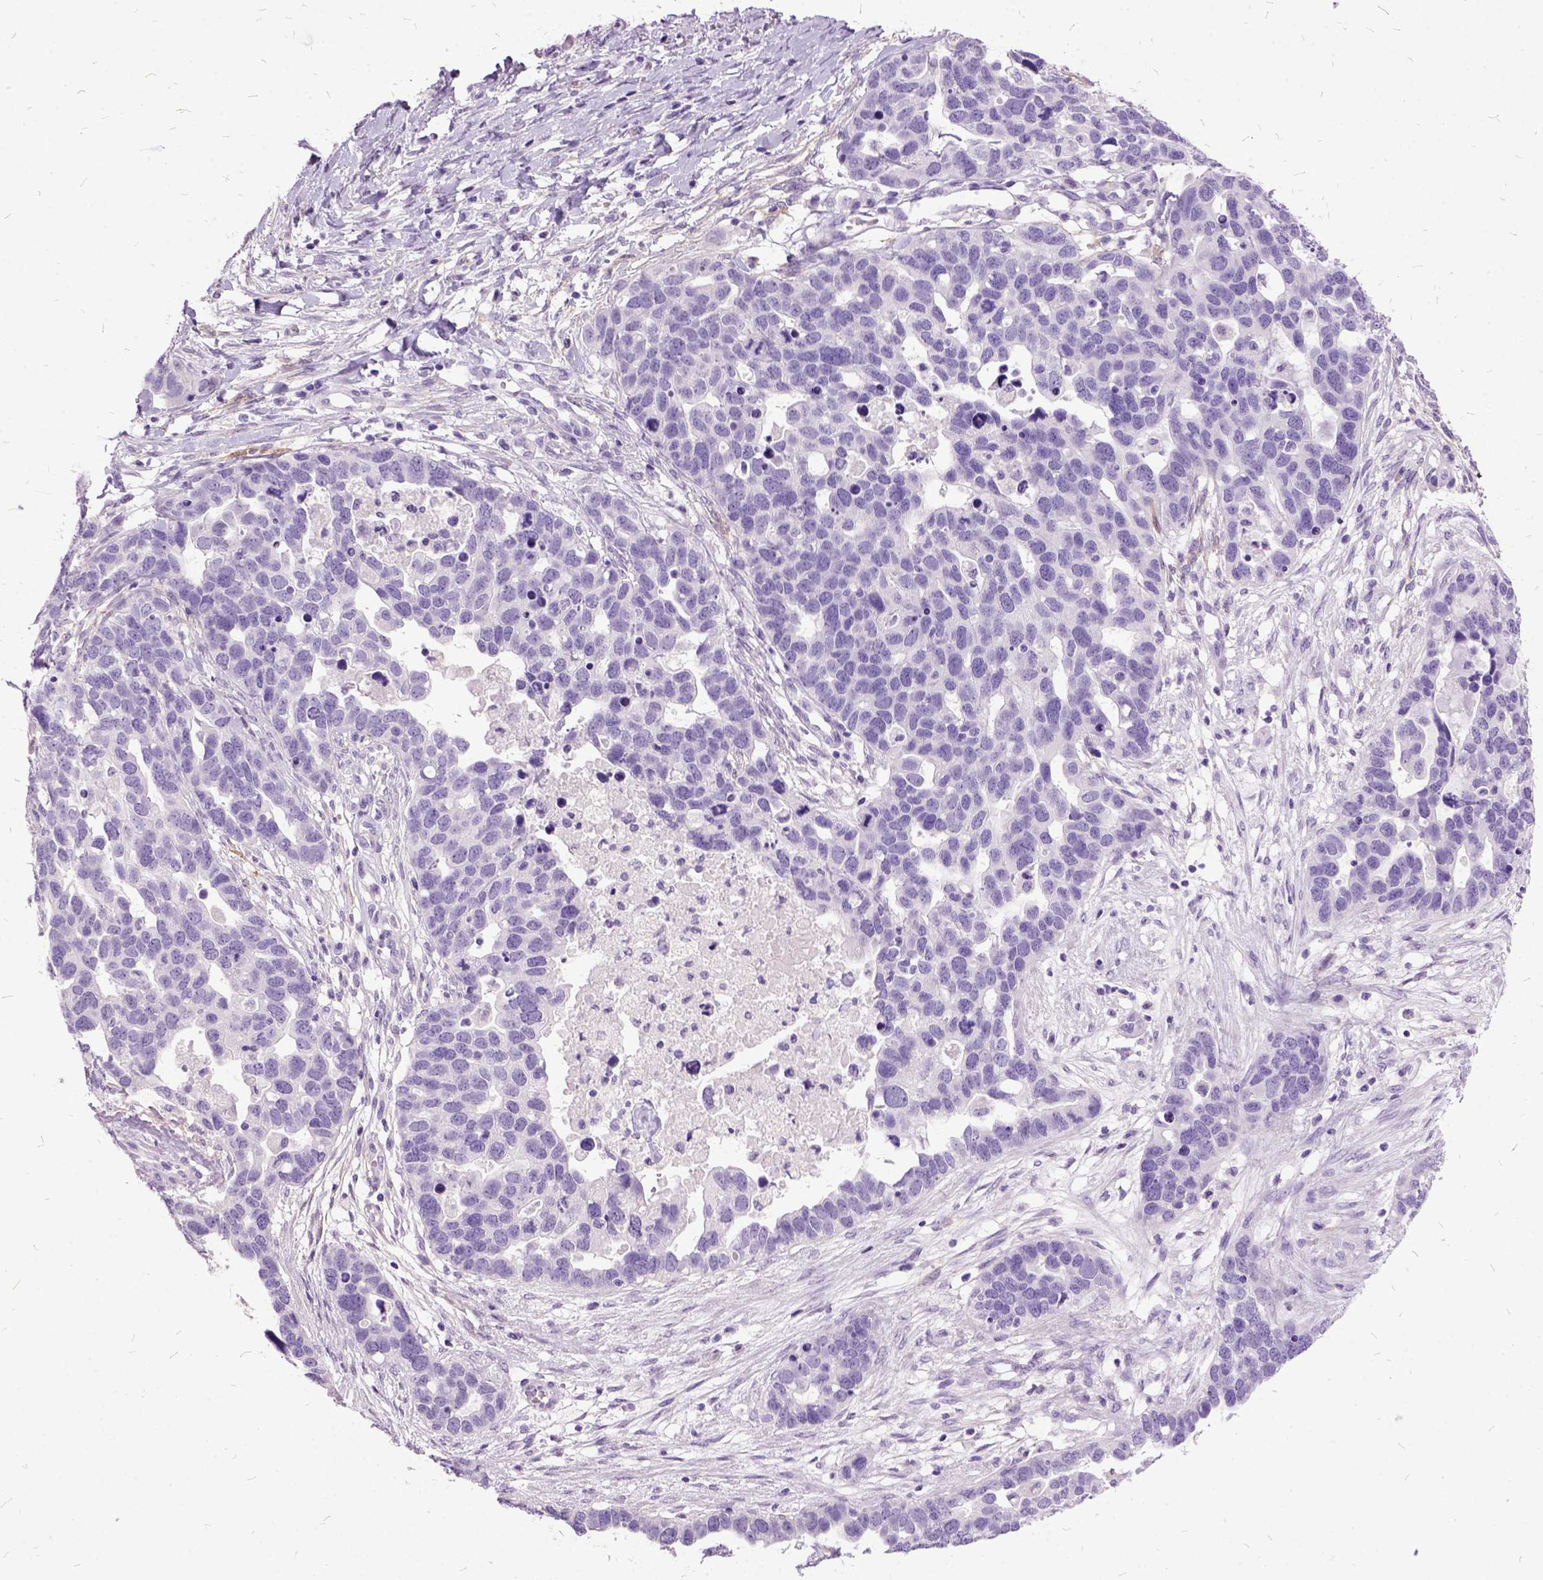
{"staining": {"intensity": "negative", "quantity": "none", "location": "none"}, "tissue": "ovarian cancer", "cell_type": "Tumor cells", "image_type": "cancer", "snomed": [{"axis": "morphology", "description": "Cystadenocarcinoma, serous, NOS"}, {"axis": "topography", "description": "Ovary"}], "caption": "Serous cystadenocarcinoma (ovarian) was stained to show a protein in brown. There is no significant staining in tumor cells.", "gene": "MME", "patient": {"sex": "female", "age": 54}}